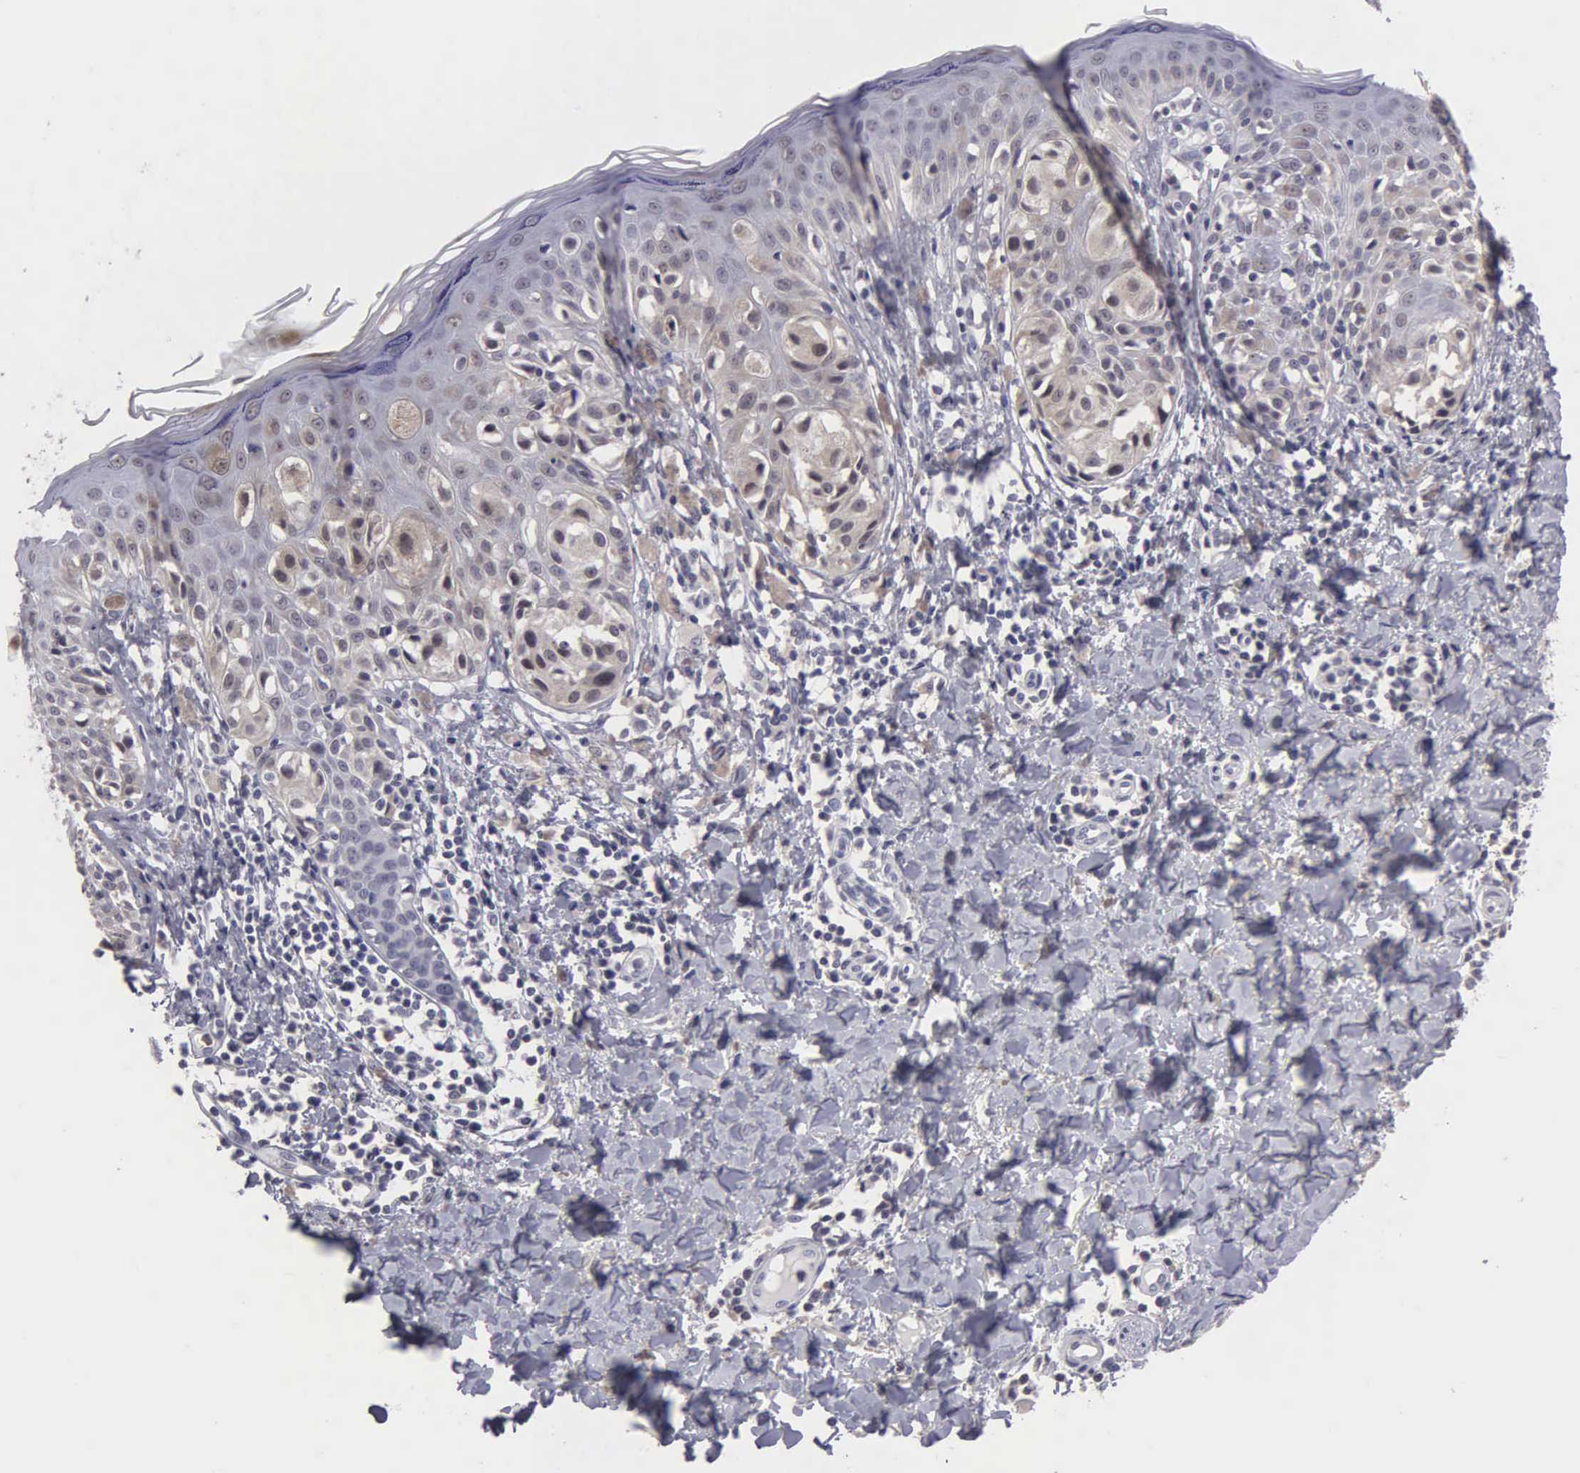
{"staining": {"intensity": "weak", "quantity": "<25%", "location": "cytoplasmic/membranous"}, "tissue": "melanoma", "cell_type": "Tumor cells", "image_type": "cancer", "snomed": [{"axis": "morphology", "description": "Malignant melanoma, NOS"}, {"axis": "topography", "description": "Skin"}], "caption": "A photomicrograph of human melanoma is negative for staining in tumor cells.", "gene": "BRD1", "patient": {"sex": "female", "age": 55}}